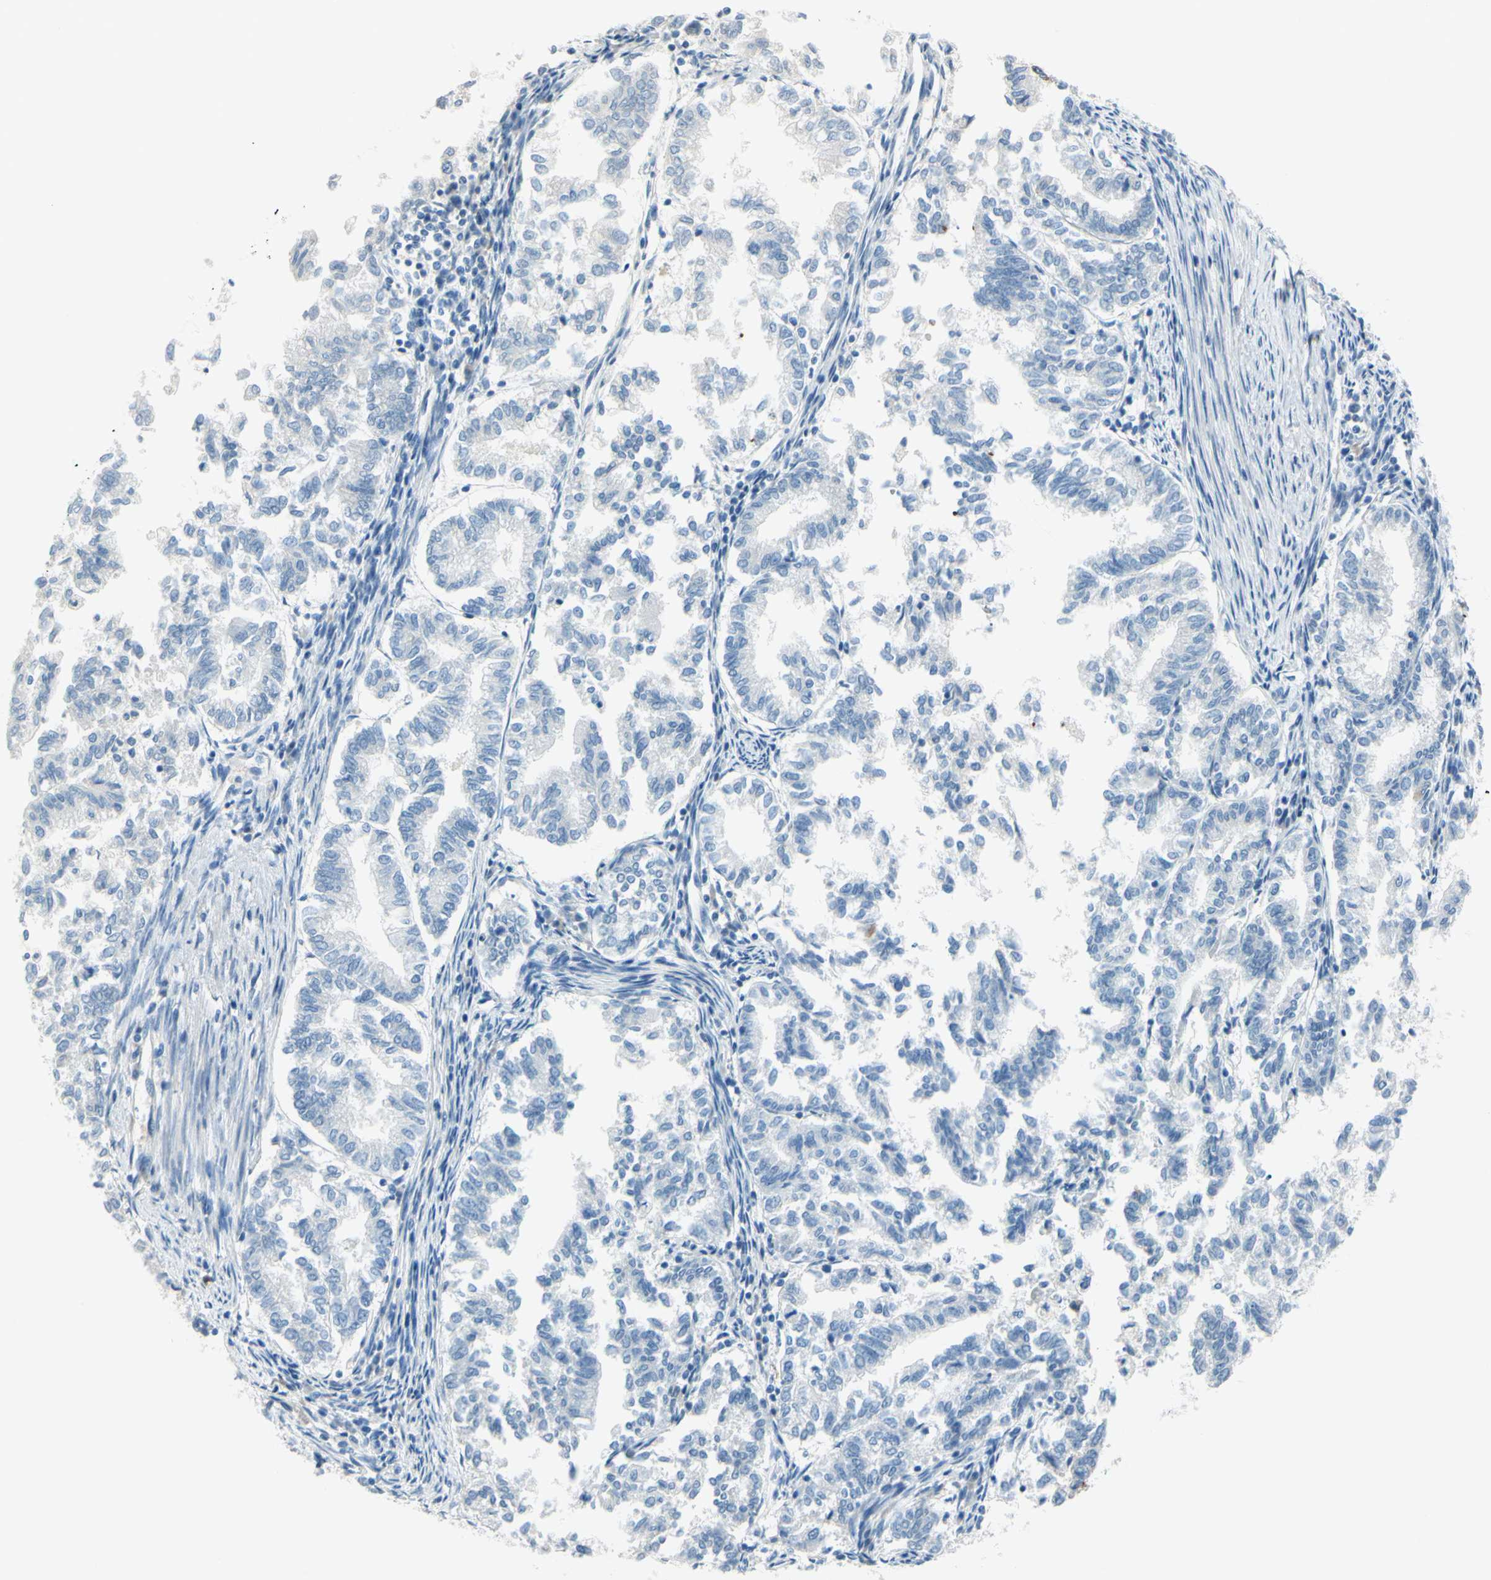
{"staining": {"intensity": "negative", "quantity": "none", "location": "none"}, "tissue": "endometrial cancer", "cell_type": "Tumor cells", "image_type": "cancer", "snomed": [{"axis": "morphology", "description": "Necrosis, NOS"}, {"axis": "morphology", "description": "Adenocarcinoma, NOS"}, {"axis": "topography", "description": "Endometrium"}], "caption": "Immunohistochemistry (IHC) micrograph of human endometrial cancer stained for a protein (brown), which demonstrates no staining in tumor cells.", "gene": "FRMD4B", "patient": {"sex": "female", "age": 79}}